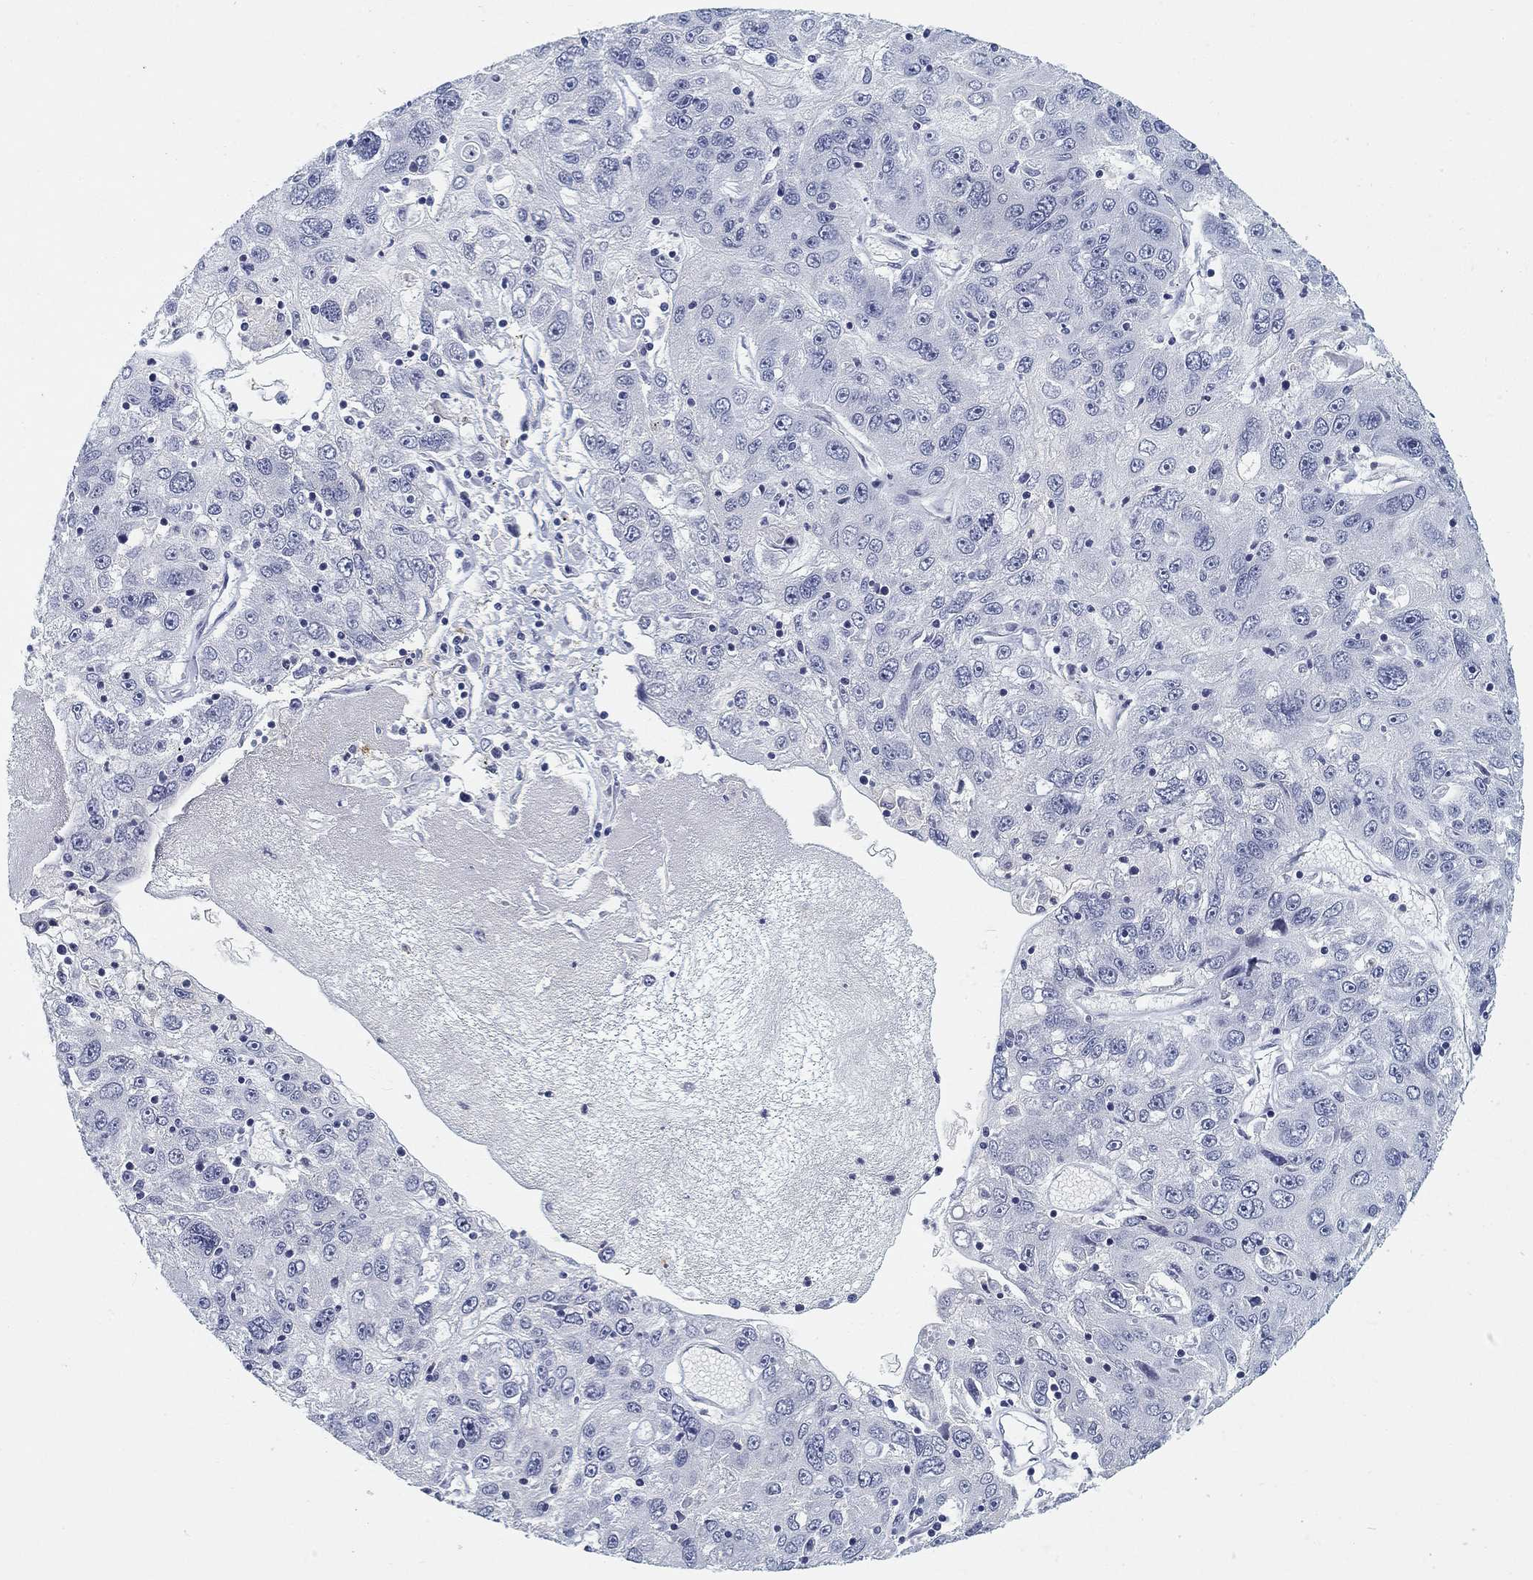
{"staining": {"intensity": "negative", "quantity": "none", "location": "none"}, "tissue": "stomach cancer", "cell_type": "Tumor cells", "image_type": "cancer", "snomed": [{"axis": "morphology", "description": "Adenocarcinoma, NOS"}, {"axis": "topography", "description": "Stomach"}], "caption": "The IHC micrograph has no significant positivity in tumor cells of adenocarcinoma (stomach) tissue.", "gene": "SLC2A5", "patient": {"sex": "male", "age": 56}}